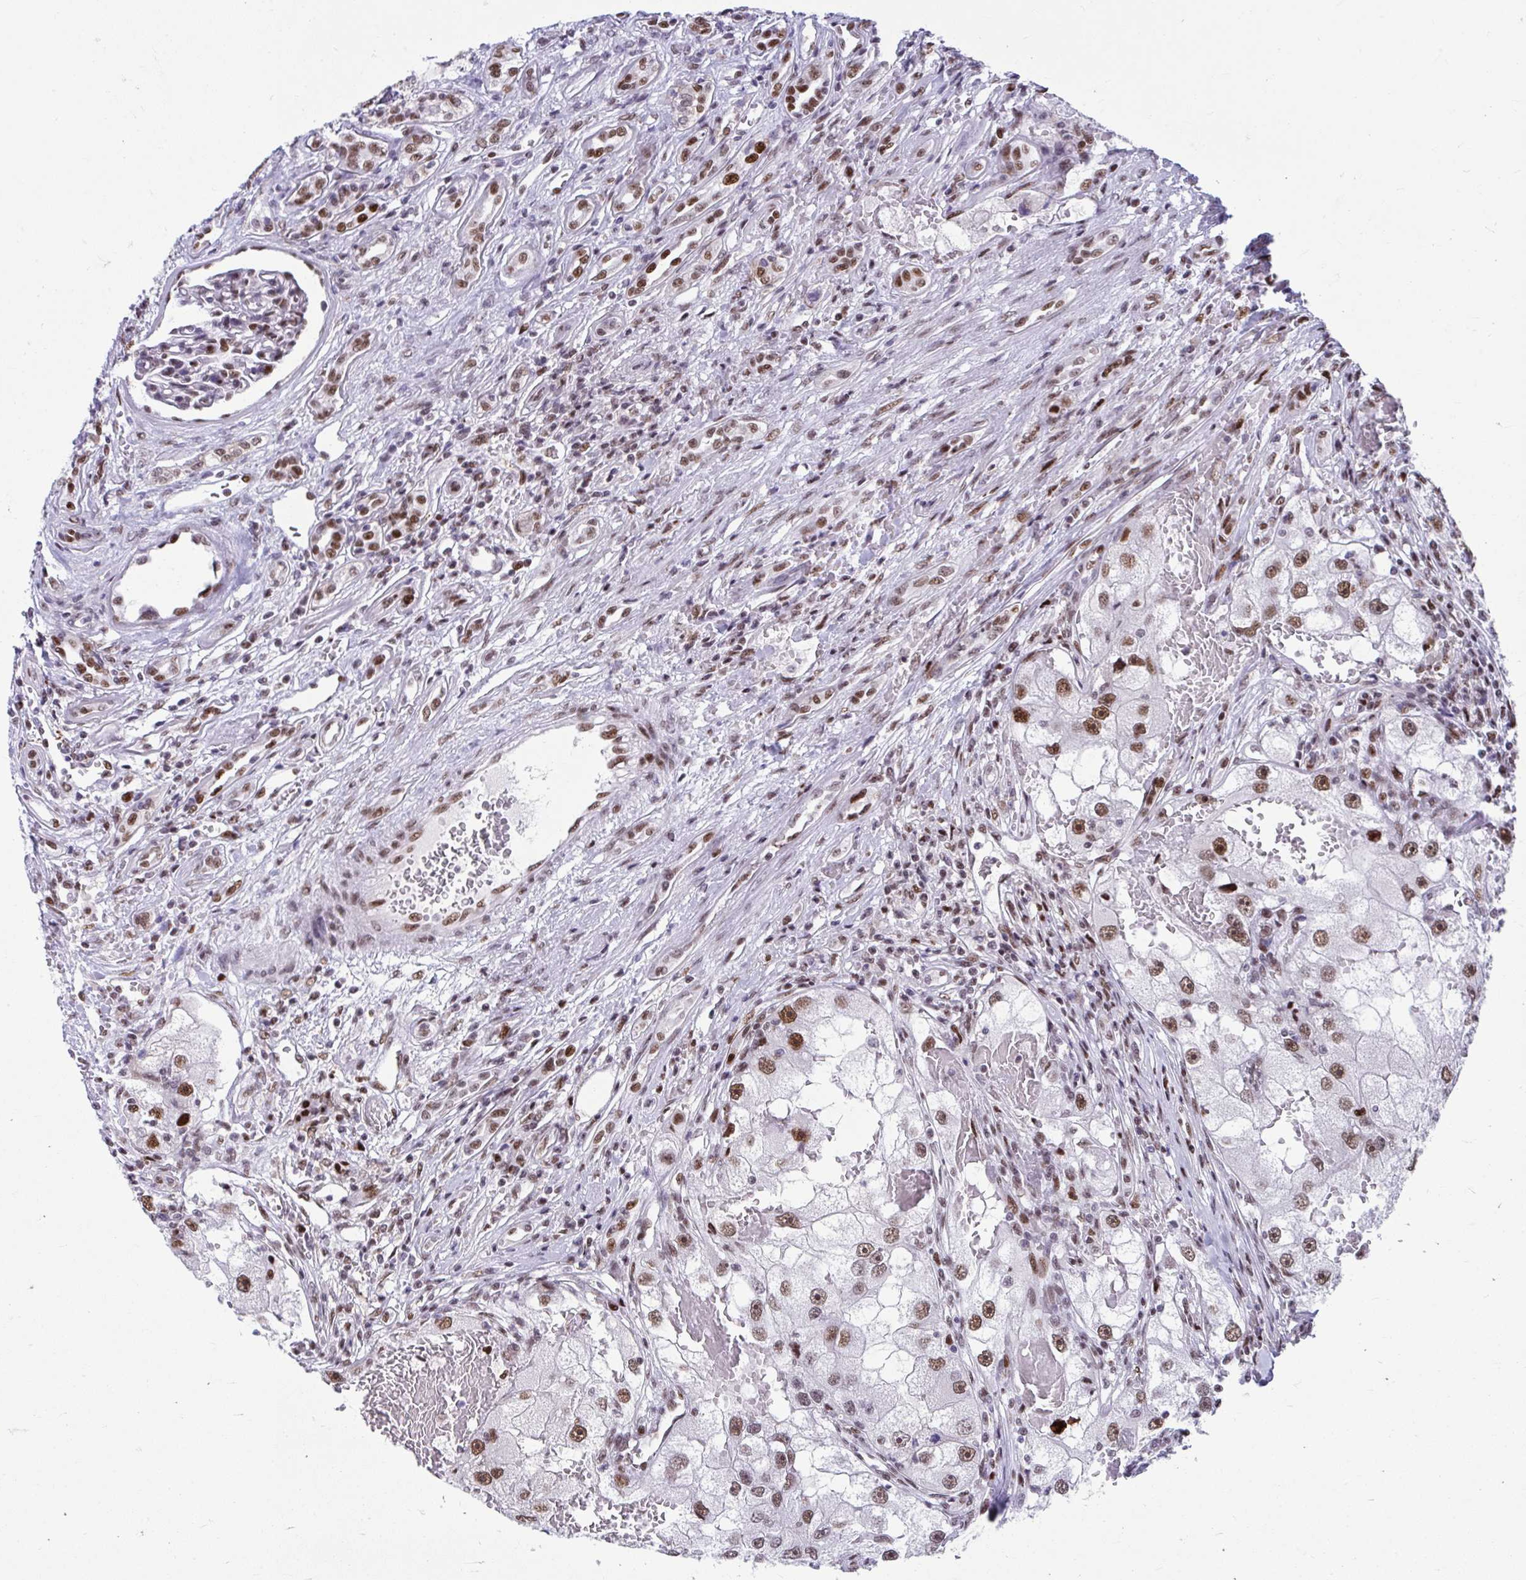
{"staining": {"intensity": "moderate", "quantity": ">75%", "location": "nuclear"}, "tissue": "renal cancer", "cell_type": "Tumor cells", "image_type": "cancer", "snomed": [{"axis": "morphology", "description": "Adenocarcinoma, NOS"}, {"axis": "topography", "description": "Kidney"}], "caption": "Immunohistochemistry (IHC) staining of renal cancer, which demonstrates medium levels of moderate nuclear staining in about >75% of tumor cells indicating moderate nuclear protein positivity. The staining was performed using DAB (brown) for protein detection and nuclei were counterstained in hematoxylin (blue).", "gene": "SLC35C2", "patient": {"sex": "male", "age": 63}}